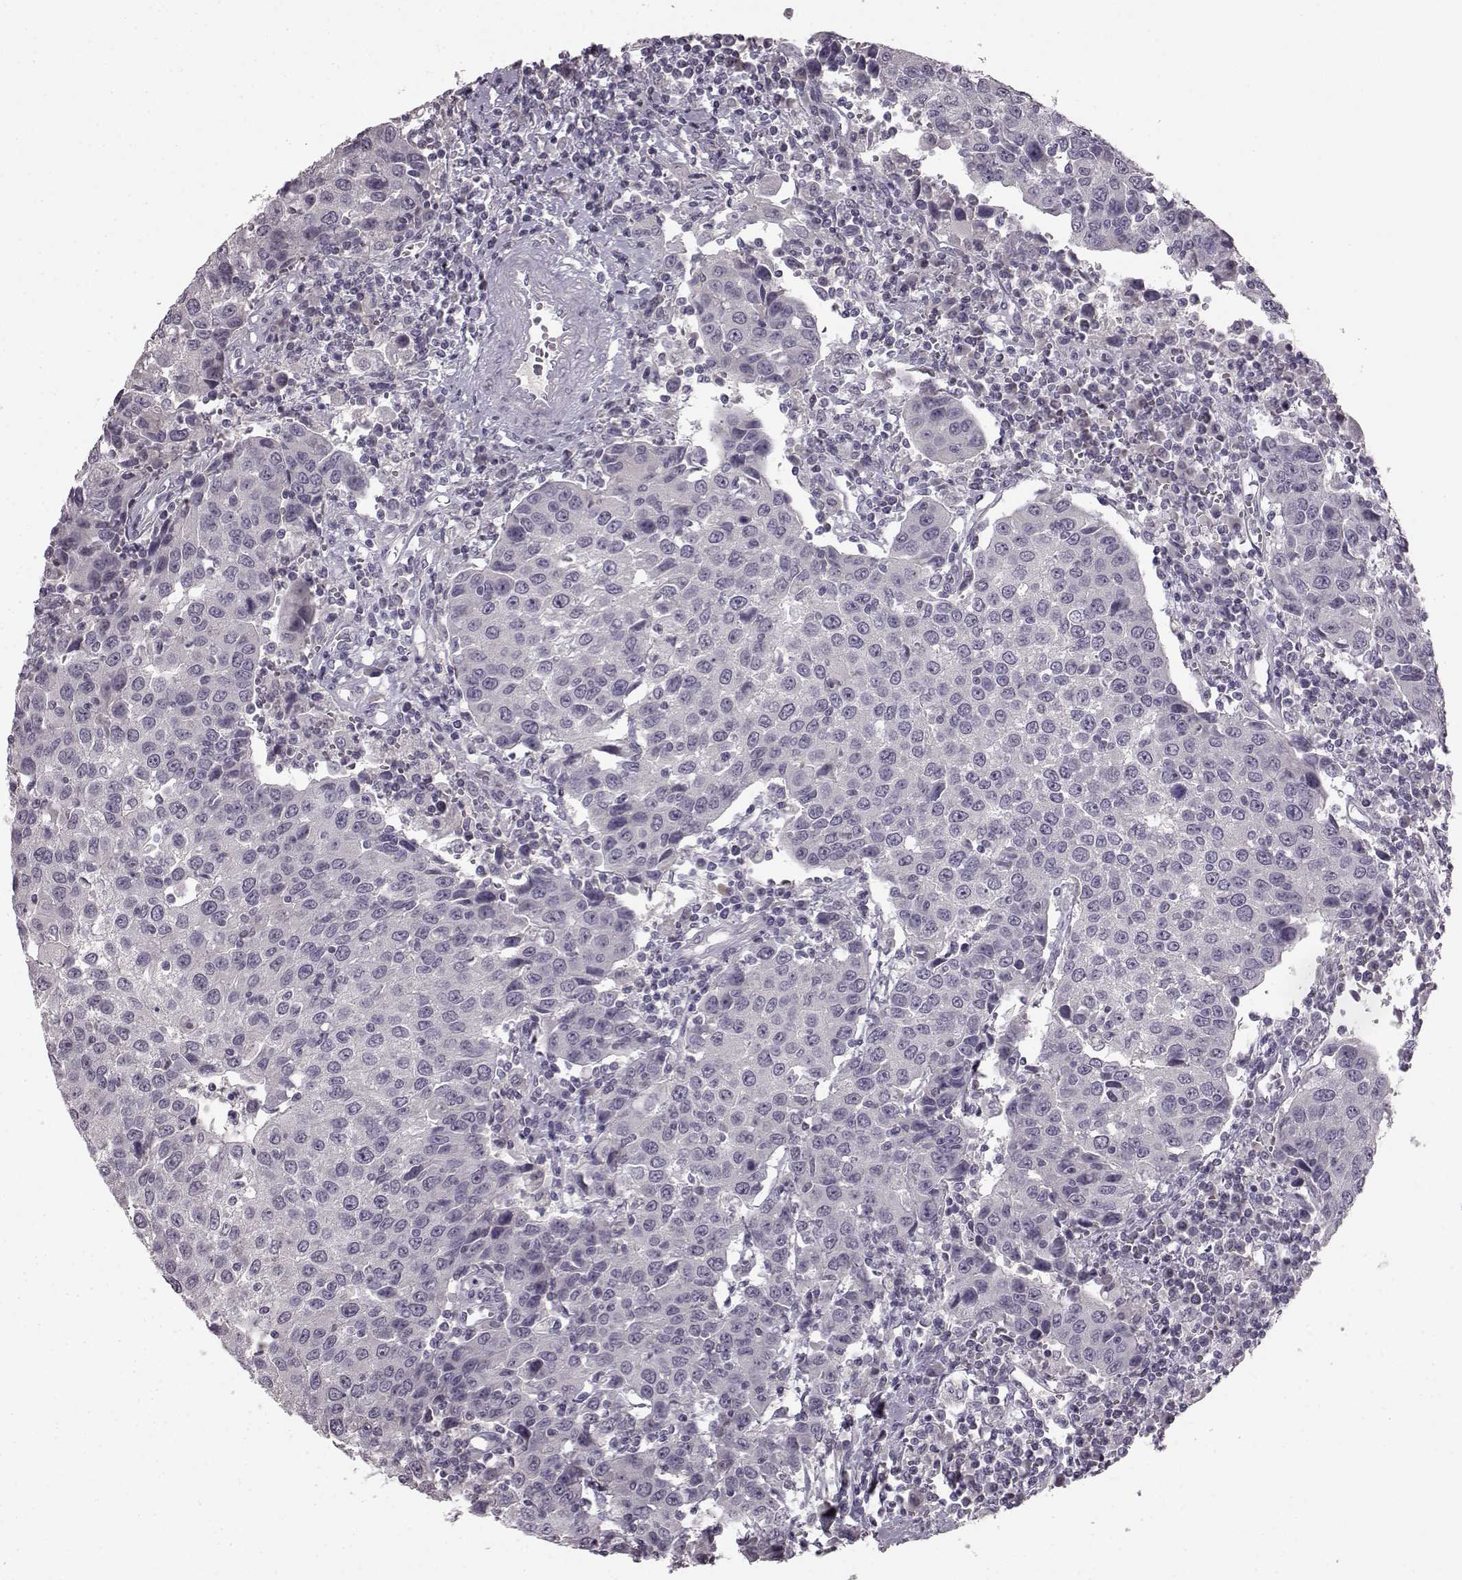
{"staining": {"intensity": "negative", "quantity": "none", "location": "none"}, "tissue": "urothelial cancer", "cell_type": "Tumor cells", "image_type": "cancer", "snomed": [{"axis": "morphology", "description": "Urothelial carcinoma, High grade"}, {"axis": "topography", "description": "Urinary bladder"}], "caption": "High power microscopy image of an IHC photomicrograph of urothelial cancer, revealing no significant positivity in tumor cells.", "gene": "LHB", "patient": {"sex": "female", "age": 85}}